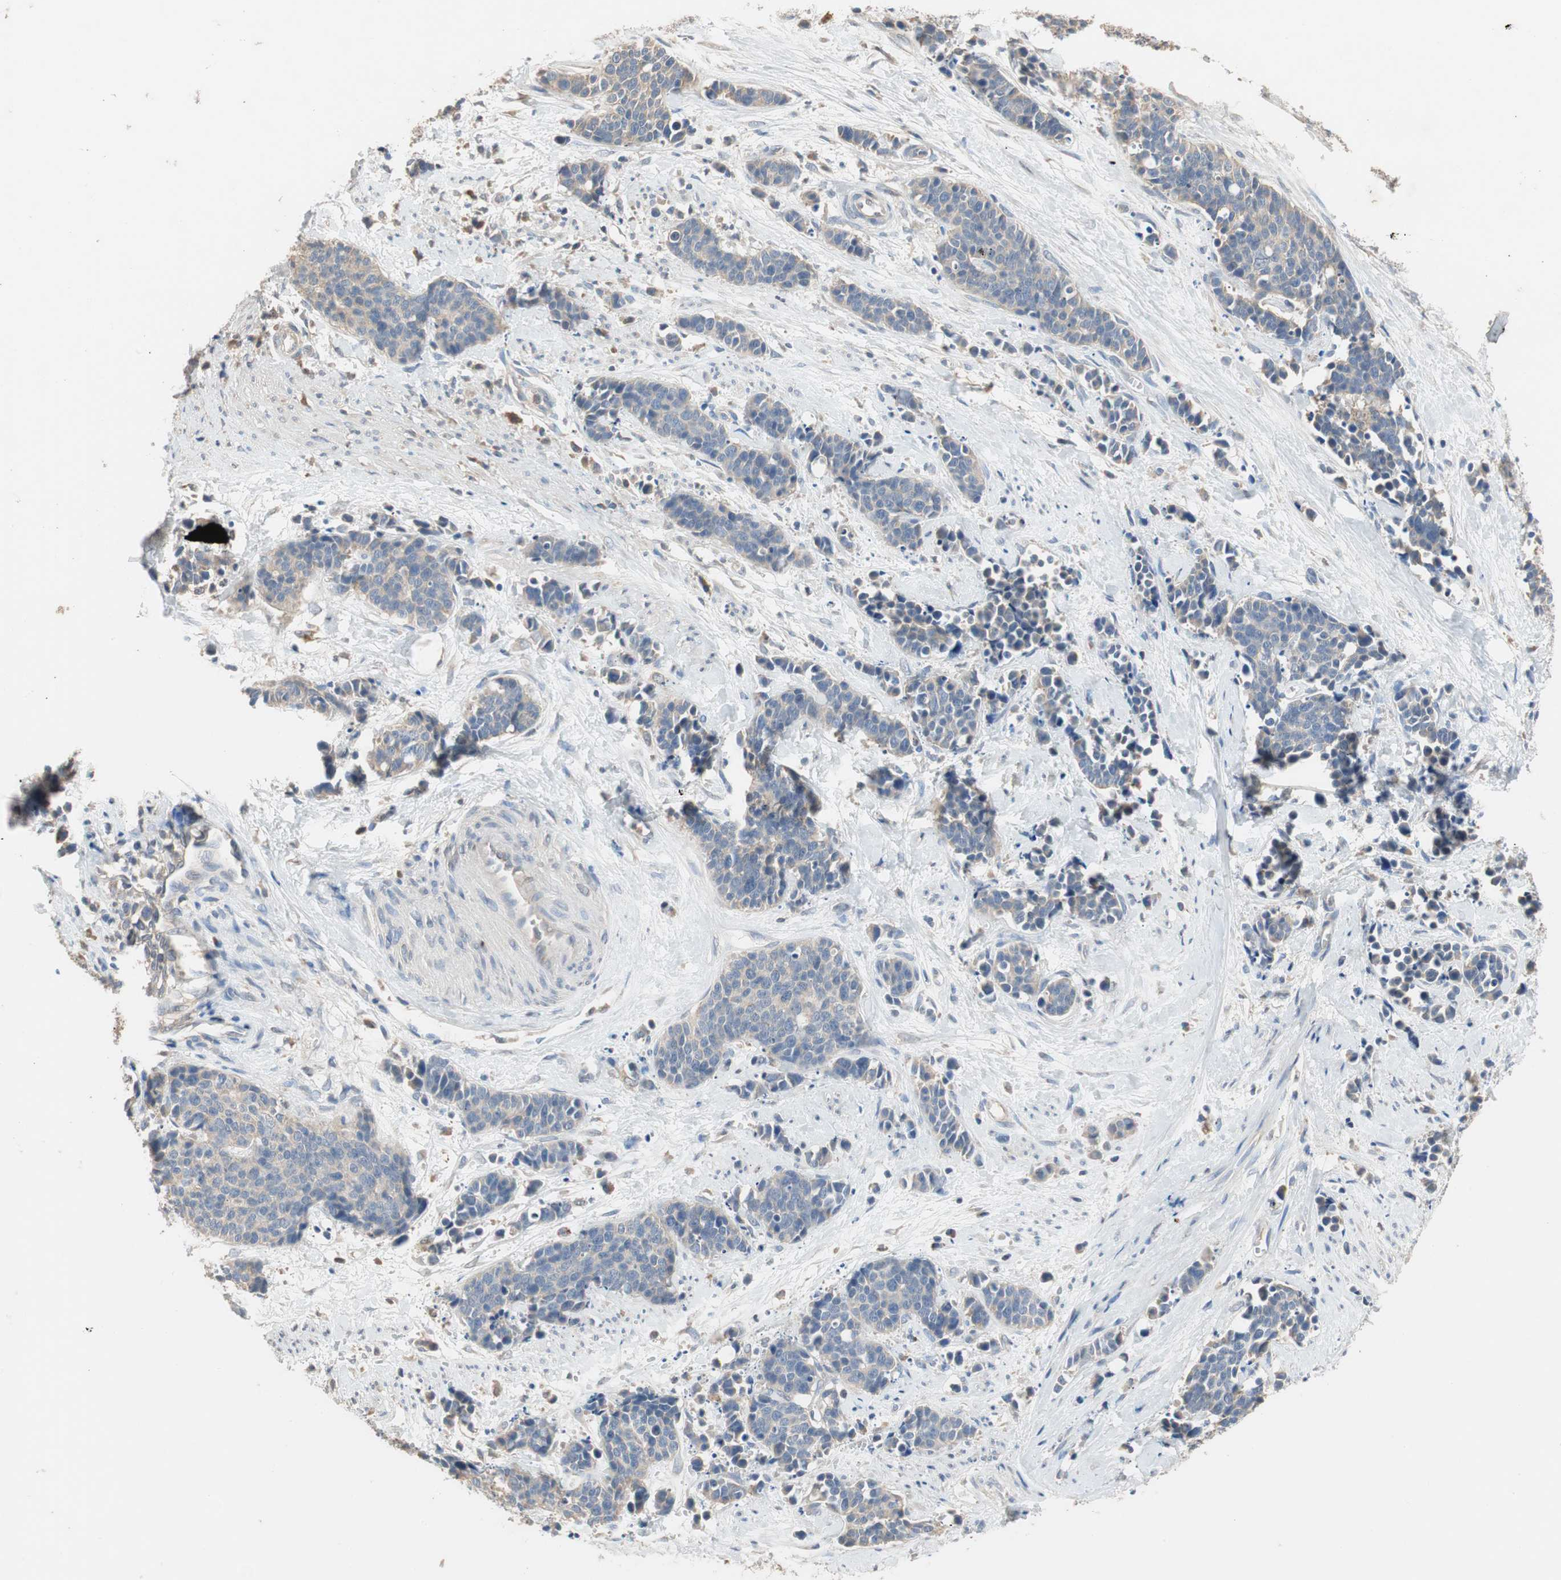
{"staining": {"intensity": "weak", "quantity": "<25%", "location": "cytoplasmic/membranous"}, "tissue": "cervical cancer", "cell_type": "Tumor cells", "image_type": "cancer", "snomed": [{"axis": "morphology", "description": "Squamous cell carcinoma, NOS"}, {"axis": "topography", "description": "Cervix"}], "caption": "Immunohistochemistry of human squamous cell carcinoma (cervical) exhibits no positivity in tumor cells. (DAB IHC visualized using brightfield microscopy, high magnification).", "gene": "ADAP1", "patient": {"sex": "female", "age": 35}}